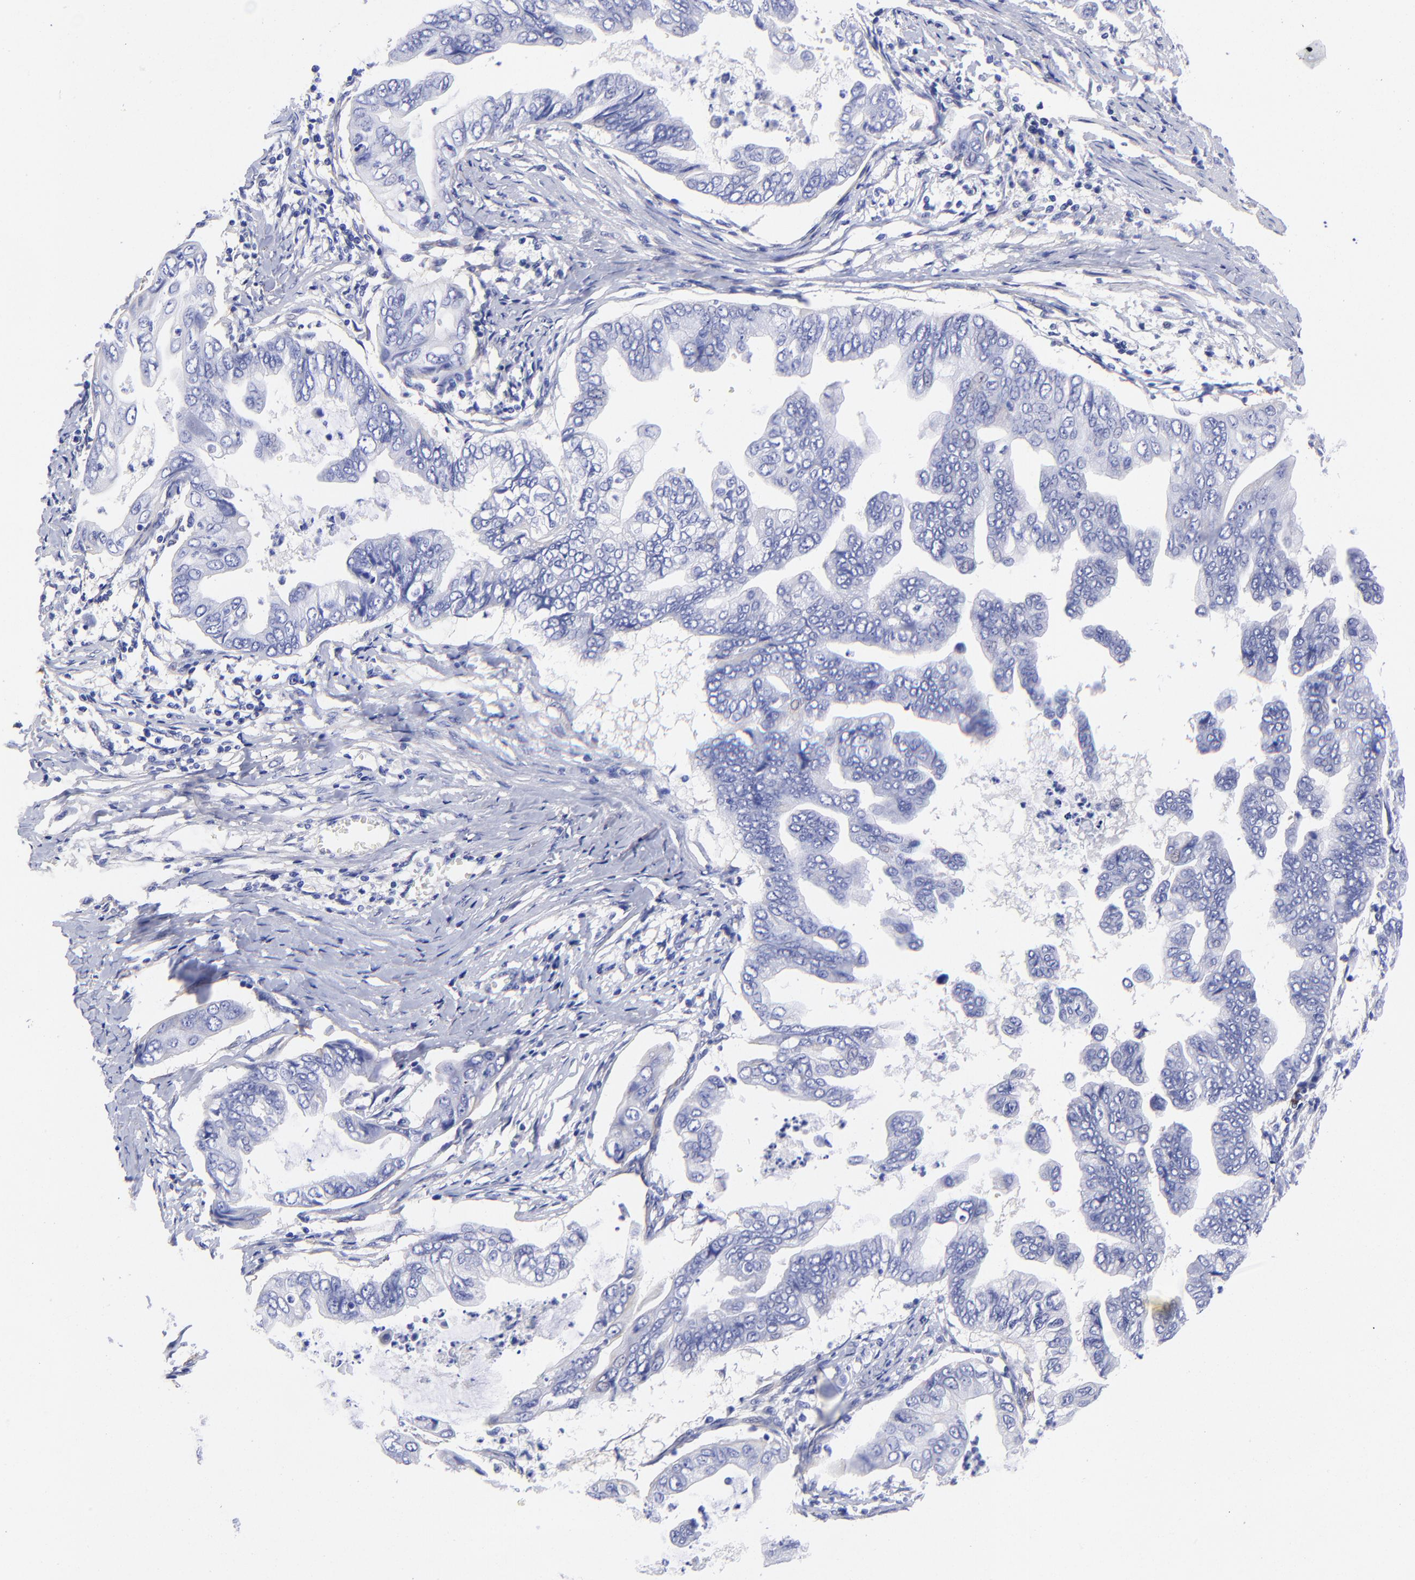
{"staining": {"intensity": "negative", "quantity": "none", "location": "none"}, "tissue": "stomach cancer", "cell_type": "Tumor cells", "image_type": "cancer", "snomed": [{"axis": "morphology", "description": "Adenocarcinoma, NOS"}, {"axis": "topography", "description": "Stomach, upper"}], "caption": "Stomach cancer was stained to show a protein in brown. There is no significant positivity in tumor cells.", "gene": "PPFIBP1", "patient": {"sex": "male", "age": 80}}